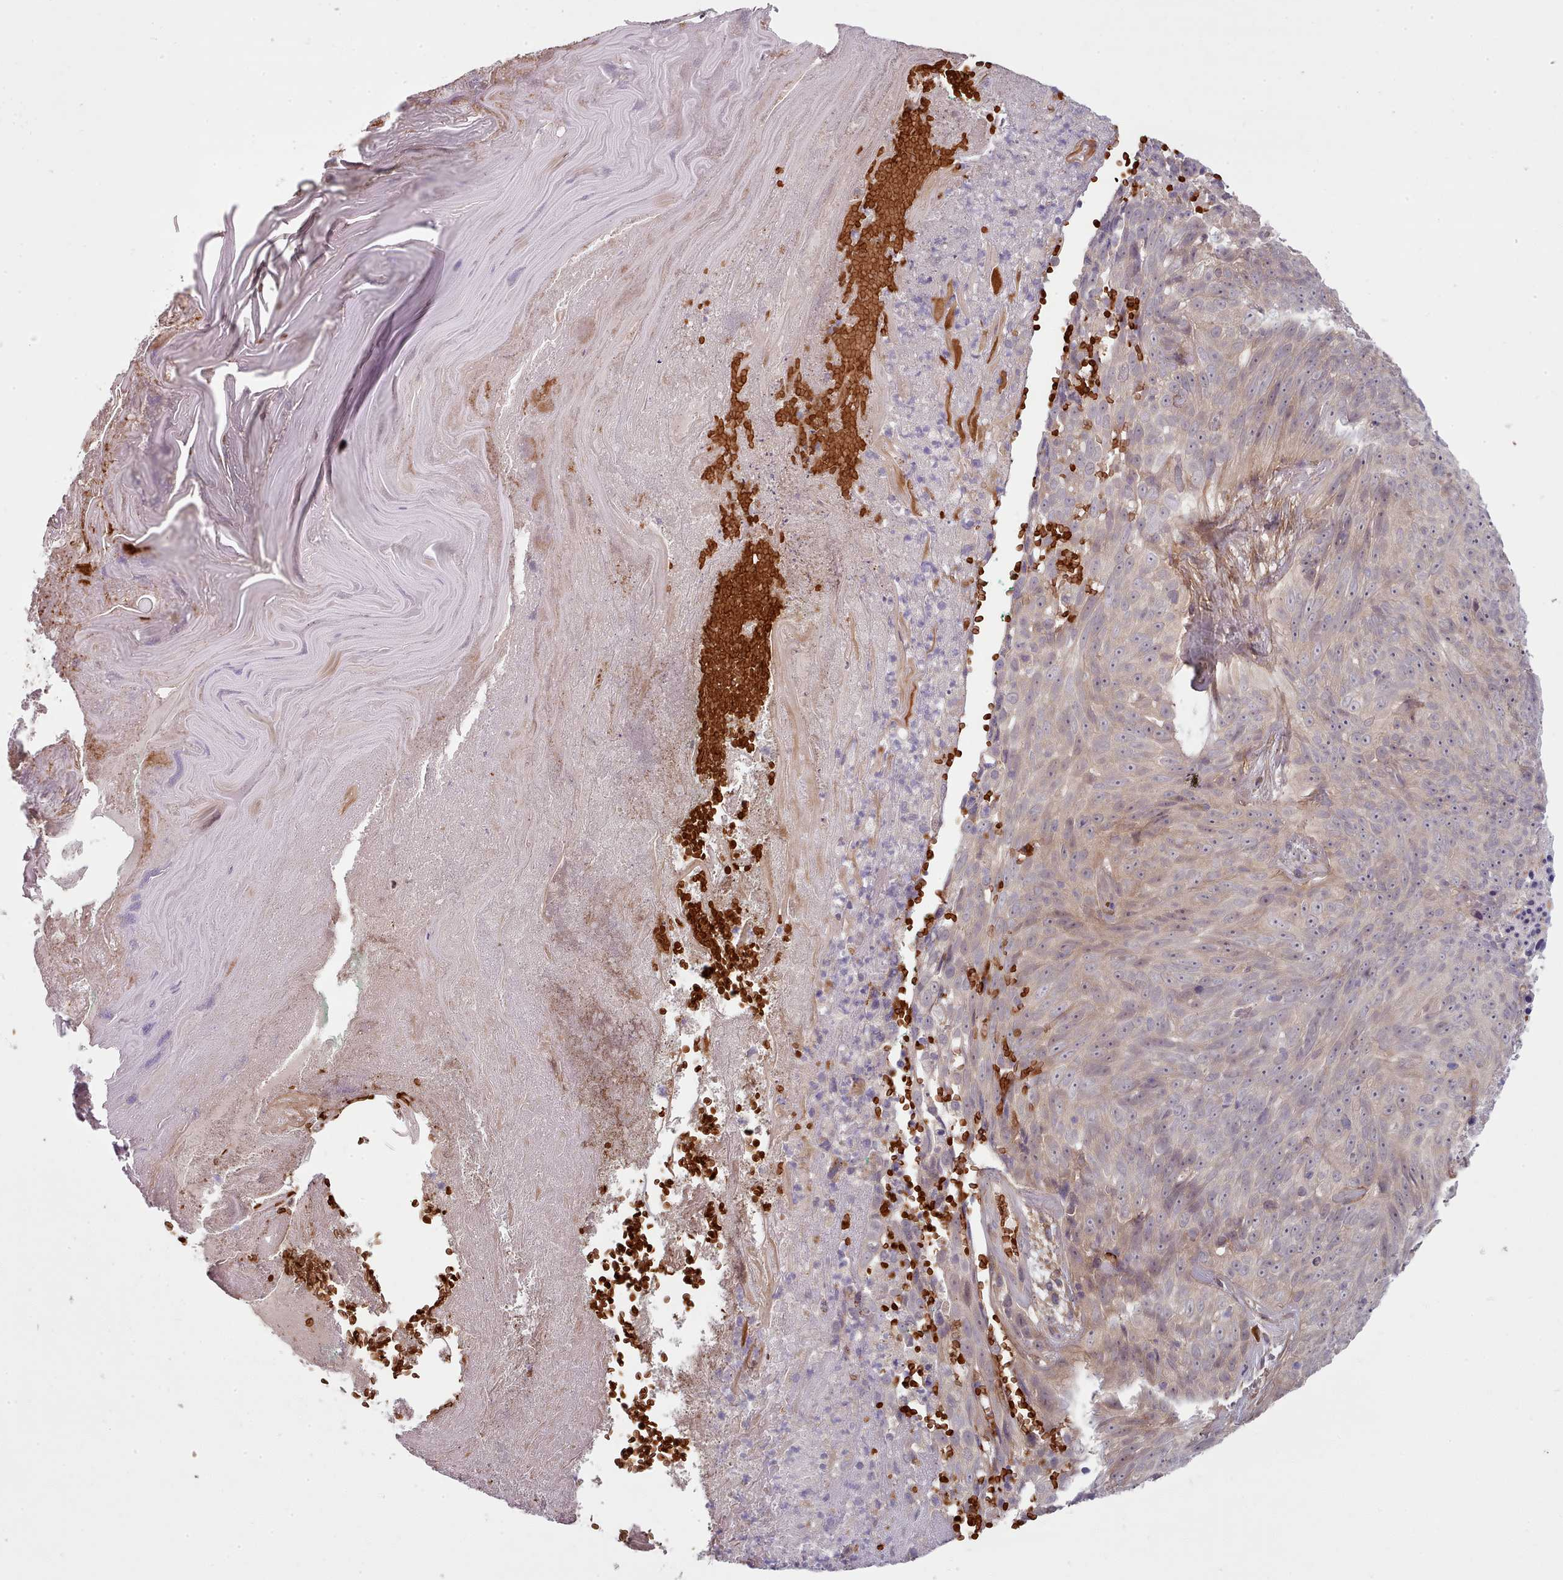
{"staining": {"intensity": "weak", "quantity": "25%-75%", "location": "cytoplasmic/membranous"}, "tissue": "skin cancer", "cell_type": "Tumor cells", "image_type": "cancer", "snomed": [{"axis": "morphology", "description": "Squamous cell carcinoma, NOS"}, {"axis": "topography", "description": "Skin"}], "caption": "Skin squamous cell carcinoma was stained to show a protein in brown. There is low levels of weak cytoplasmic/membranous staining in about 25%-75% of tumor cells.", "gene": "CLNS1A", "patient": {"sex": "female", "age": 87}}